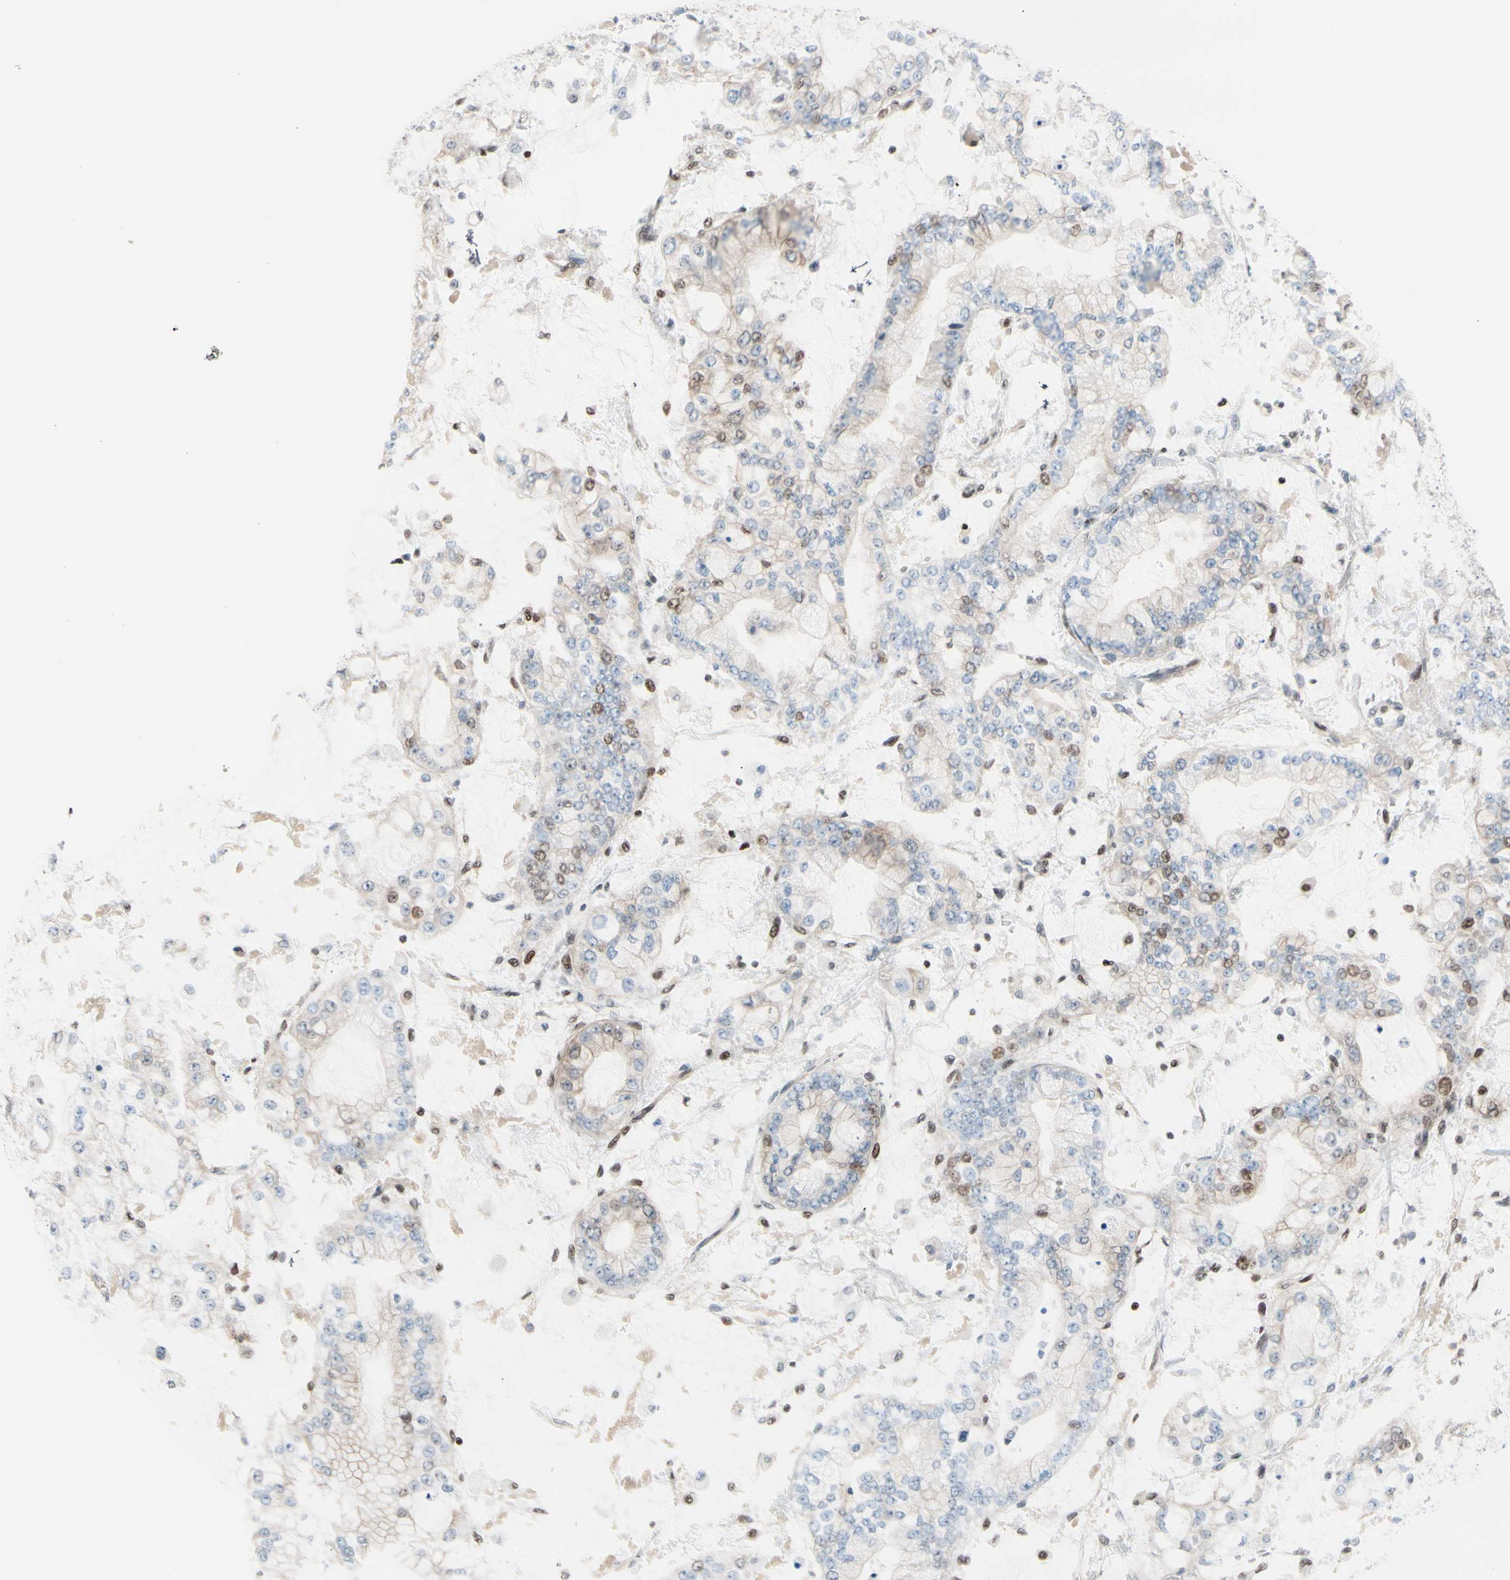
{"staining": {"intensity": "moderate", "quantity": "<25%", "location": "cytoplasmic/membranous,nuclear"}, "tissue": "stomach cancer", "cell_type": "Tumor cells", "image_type": "cancer", "snomed": [{"axis": "morphology", "description": "Normal tissue, NOS"}, {"axis": "morphology", "description": "Adenocarcinoma, NOS"}, {"axis": "topography", "description": "Stomach, upper"}, {"axis": "topography", "description": "Stomach"}], "caption": "Protein staining of stomach cancer tissue demonstrates moderate cytoplasmic/membranous and nuclear expression in about <25% of tumor cells. The staining is performed using DAB brown chromogen to label protein expression. The nuclei are counter-stained blue using hematoxylin.", "gene": "SUFU", "patient": {"sex": "male", "age": 76}}